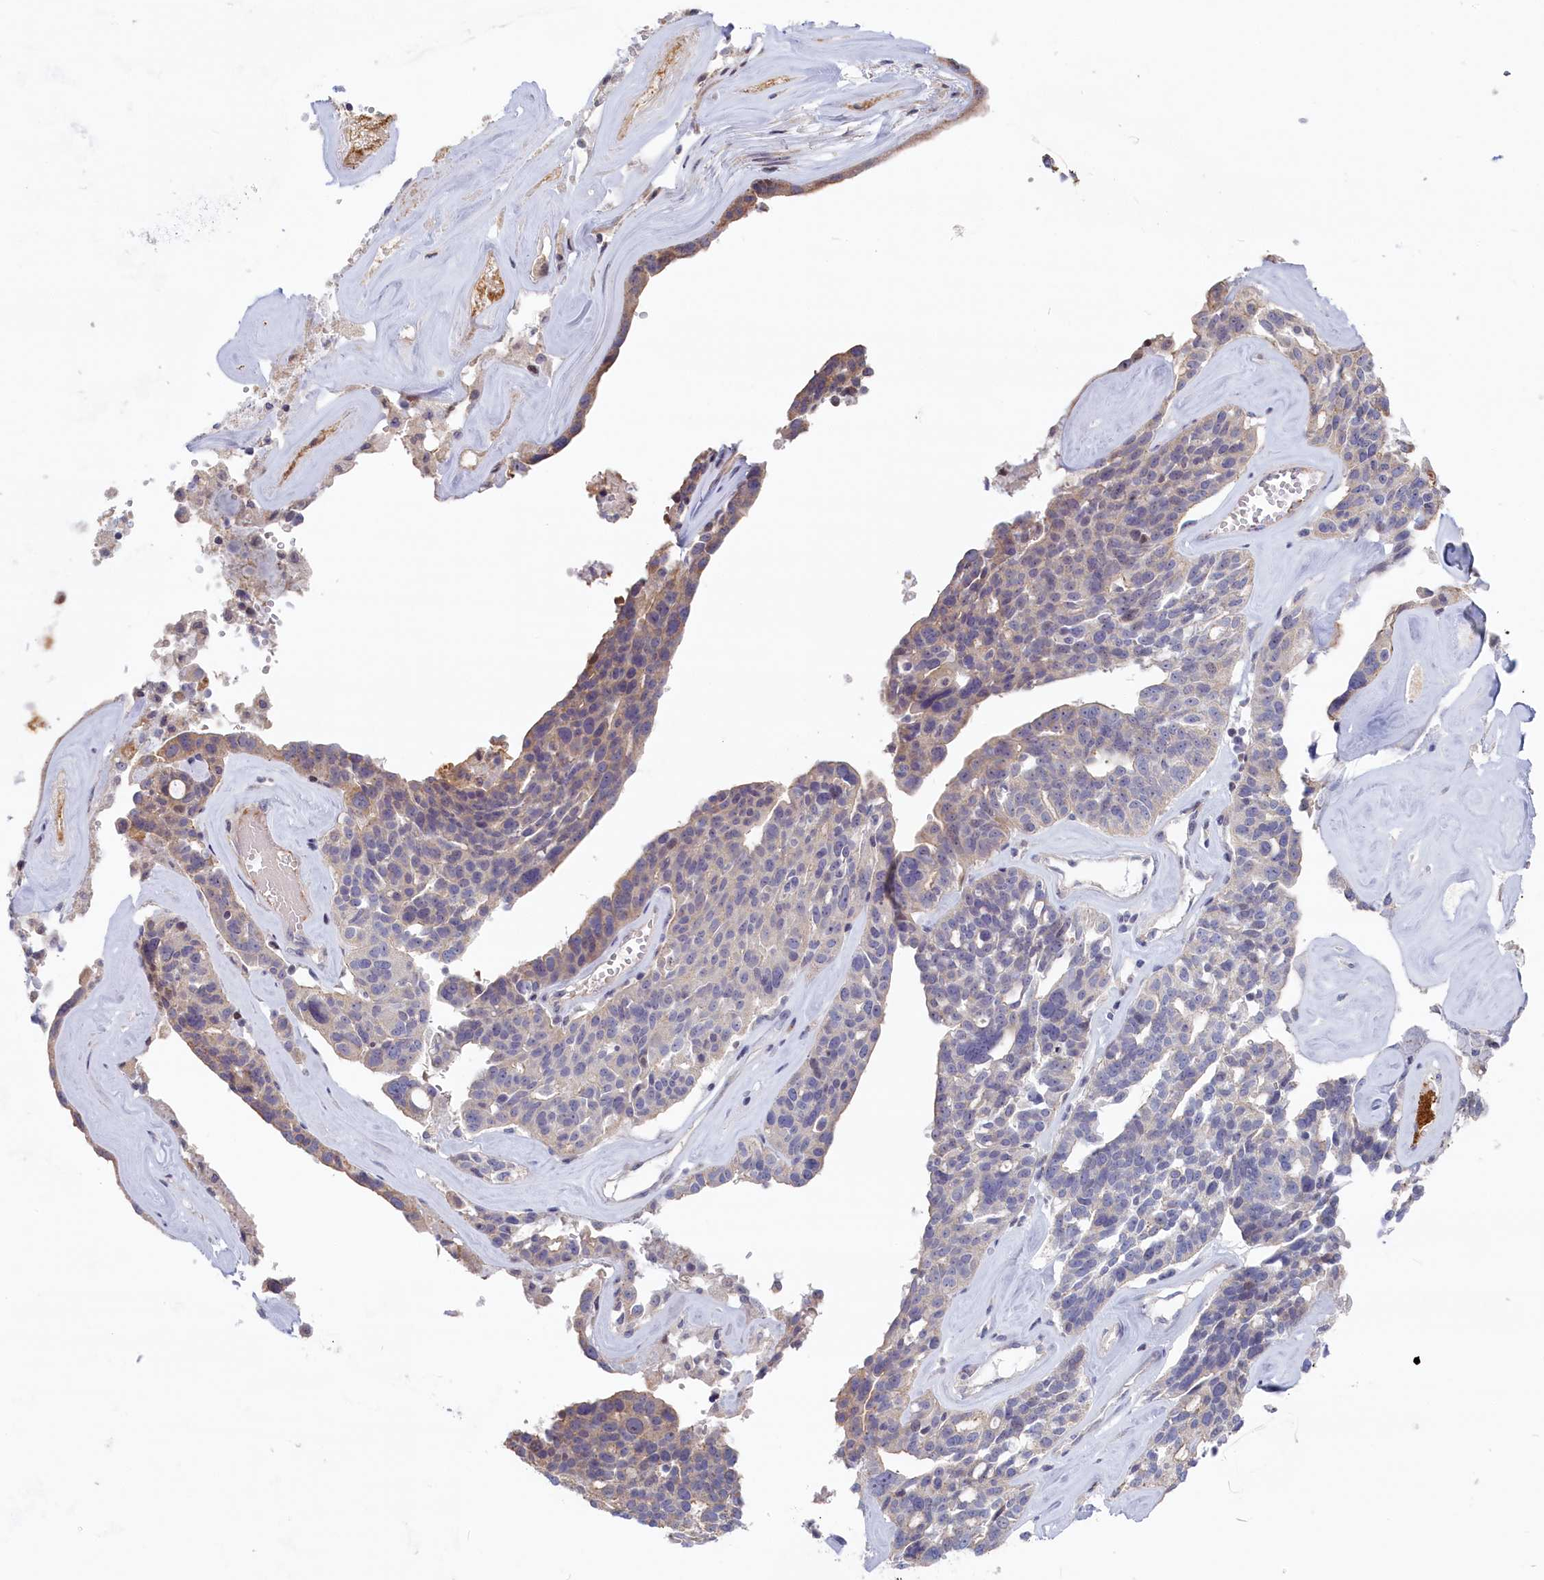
{"staining": {"intensity": "weak", "quantity": "<25%", "location": "cytoplasmic/membranous"}, "tissue": "ovarian cancer", "cell_type": "Tumor cells", "image_type": "cancer", "snomed": [{"axis": "morphology", "description": "Cystadenocarcinoma, serous, NOS"}, {"axis": "topography", "description": "Ovary"}], "caption": "The histopathology image exhibits no significant positivity in tumor cells of ovarian cancer (serous cystadenocarcinoma).", "gene": "INTS4", "patient": {"sex": "female", "age": 59}}